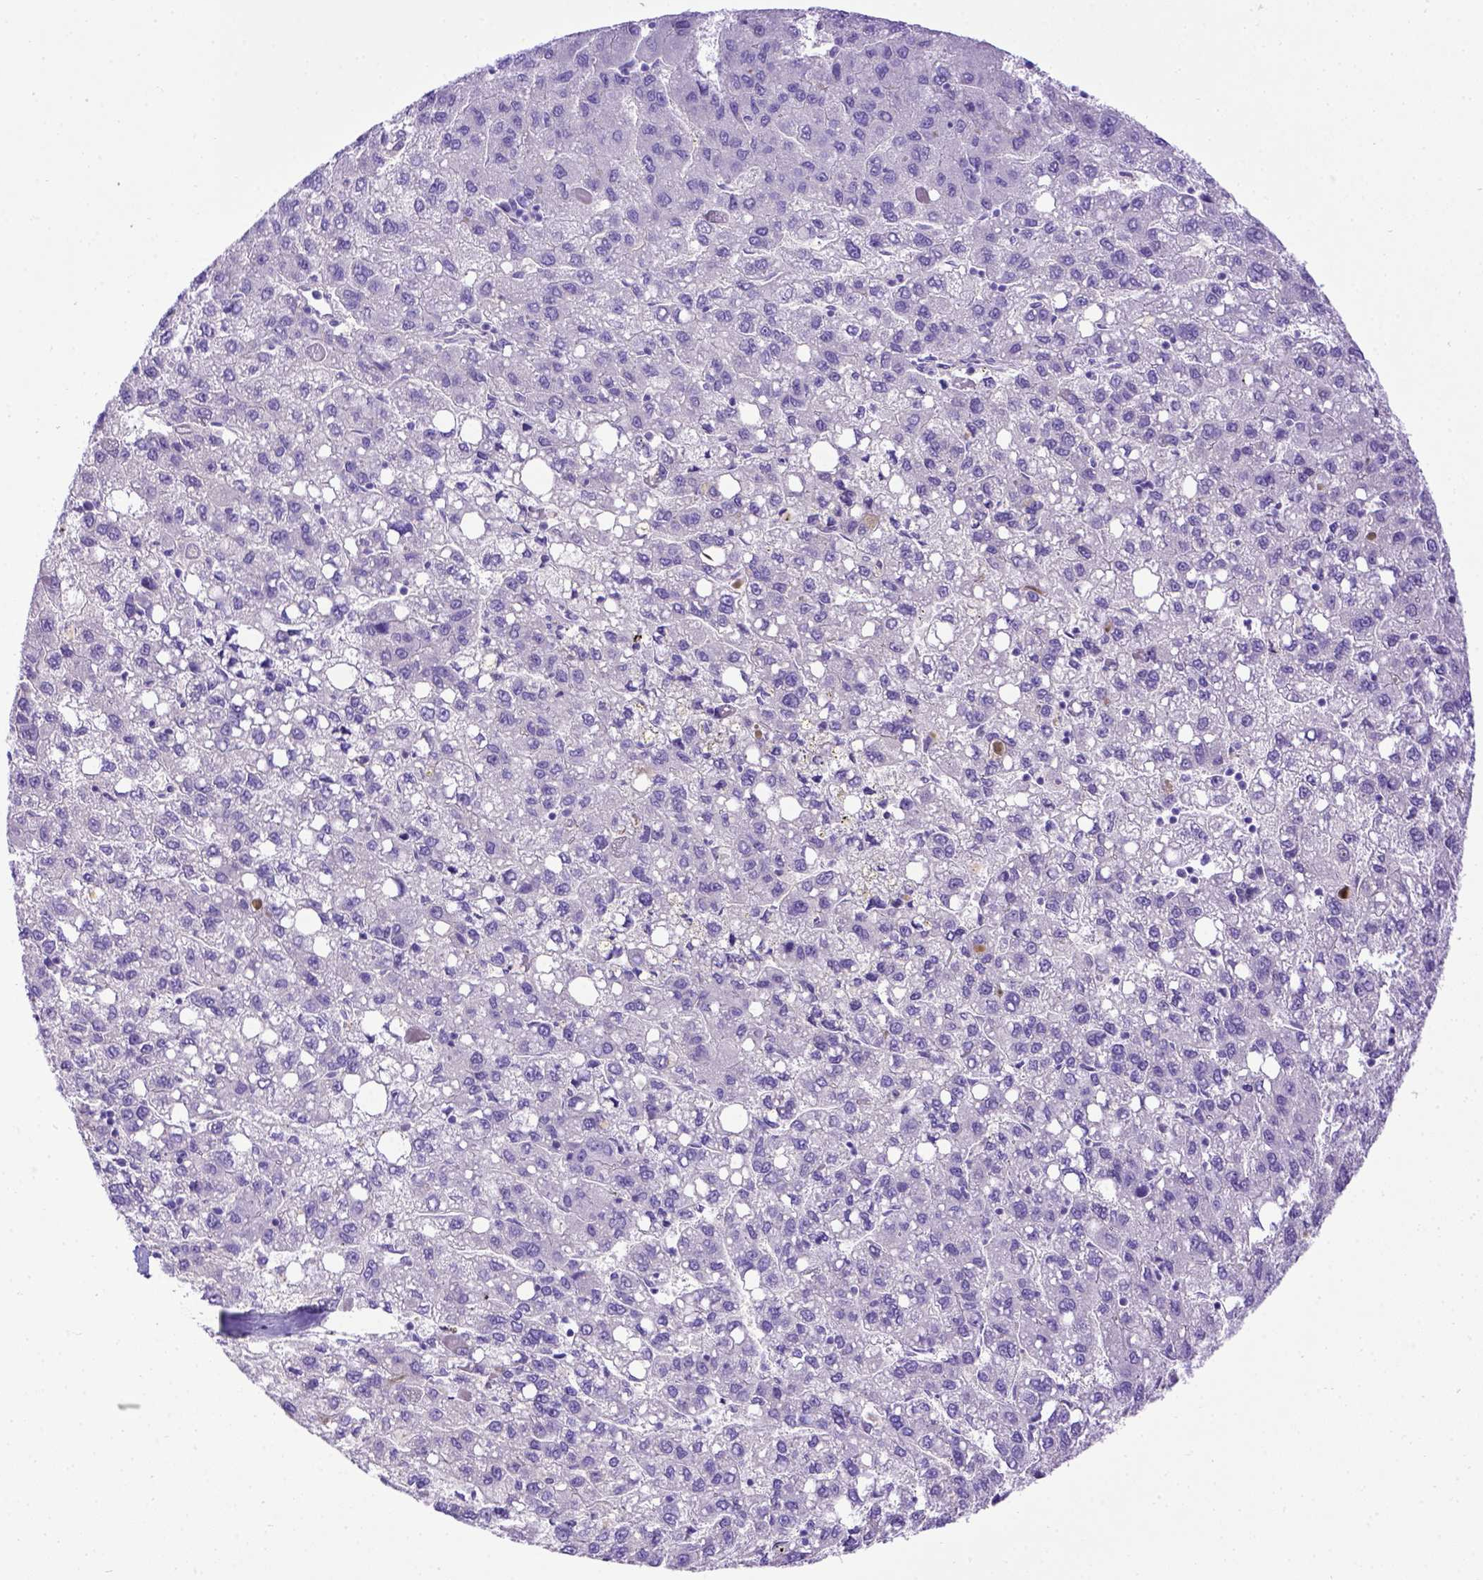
{"staining": {"intensity": "negative", "quantity": "none", "location": "none"}, "tissue": "liver cancer", "cell_type": "Tumor cells", "image_type": "cancer", "snomed": [{"axis": "morphology", "description": "Carcinoma, Hepatocellular, NOS"}, {"axis": "topography", "description": "Liver"}], "caption": "Hepatocellular carcinoma (liver) was stained to show a protein in brown. There is no significant positivity in tumor cells. (DAB (3,3'-diaminobenzidine) immunohistochemistry visualized using brightfield microscopy, high magnification).", "gene": "LRRC18", "patient": {"sex": "female", "age": 82}}